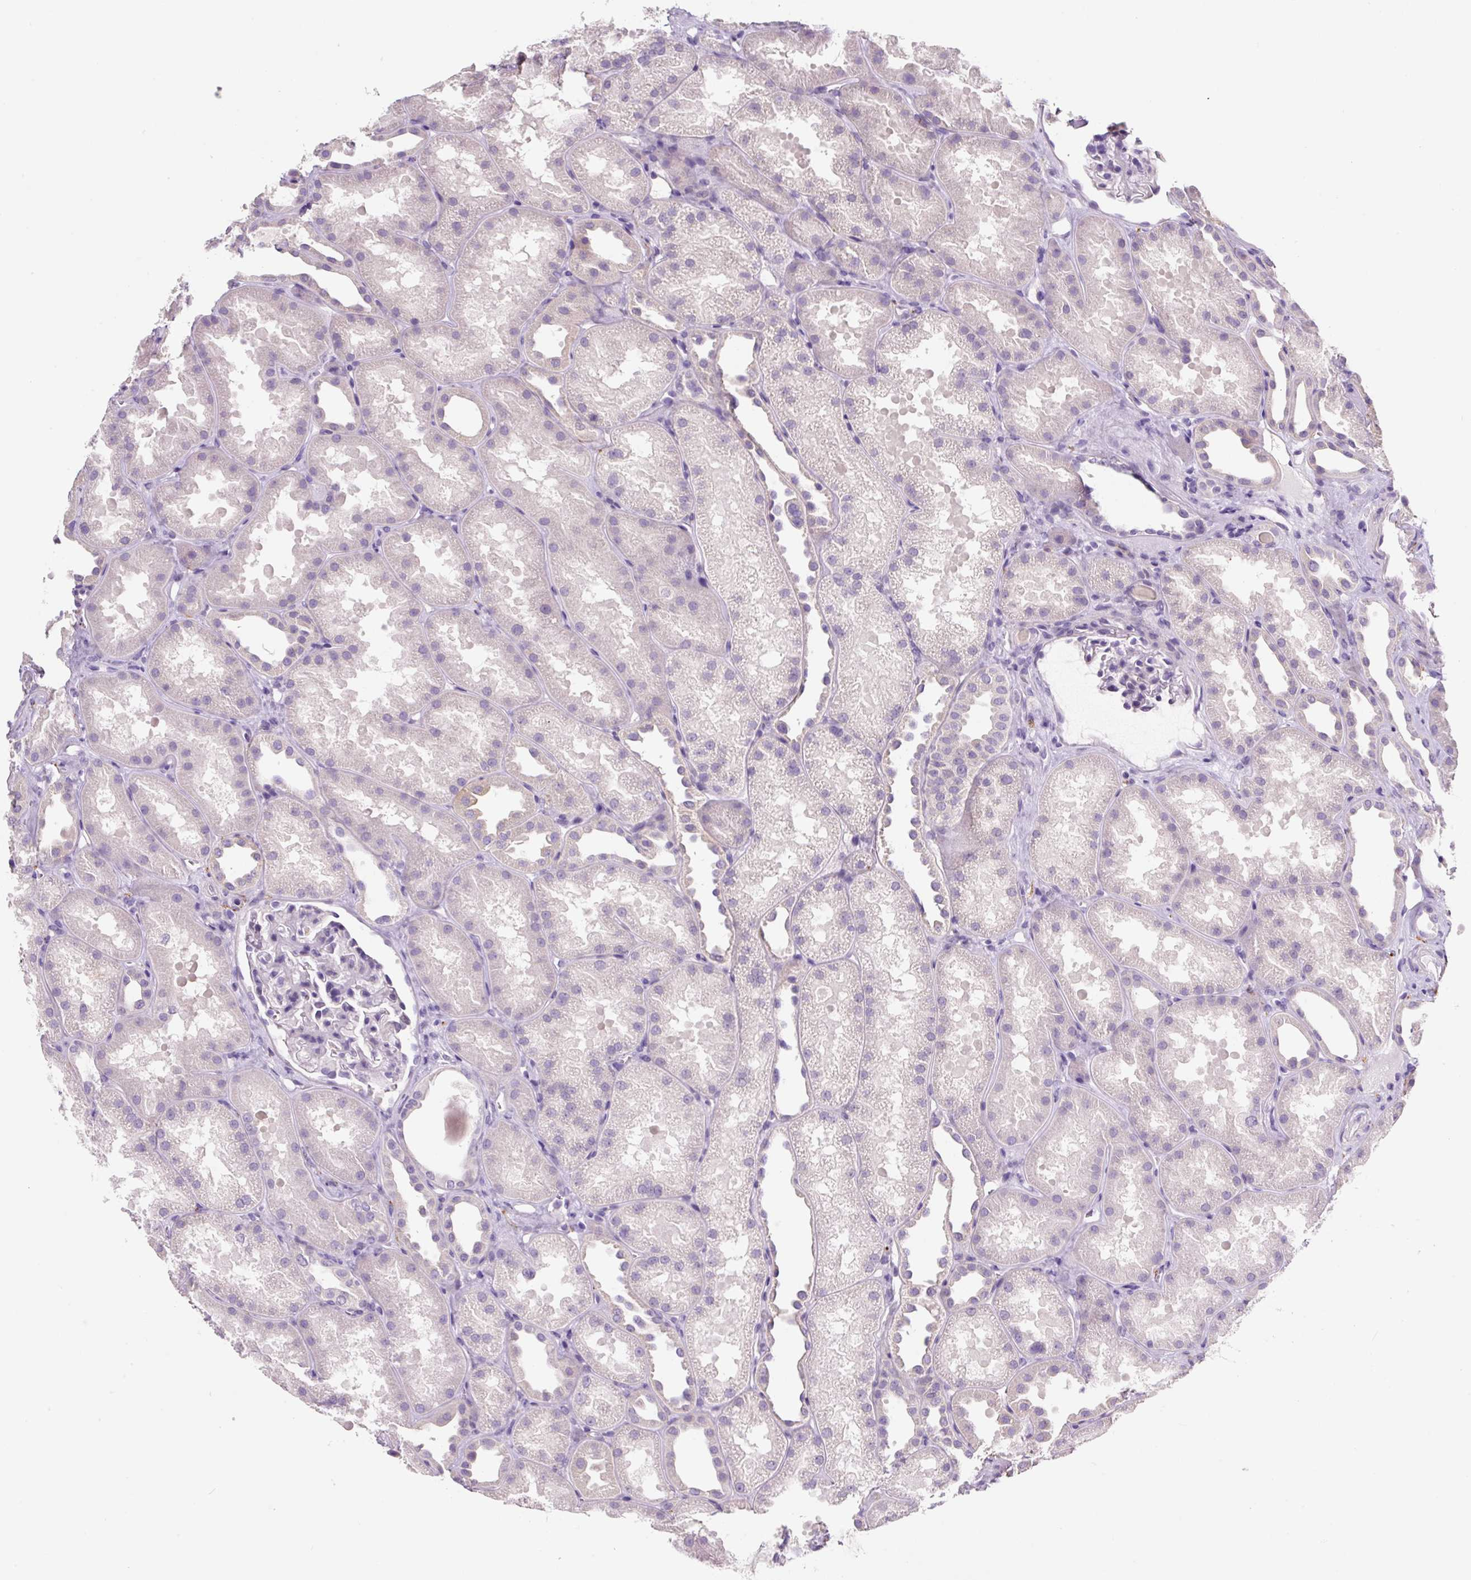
{"staining": {"intensity": "negative", "quantity": "none", "location": "none"}, "tissue": "kidney", "cell_type": "Cells in glomeruli", "image_type": "normal", "snomed": [{"axis": "morphology", "description": "Normal tissue, NOS"}, {"axis": "topography", "description": "Kidney"}], "caption": "A histopathology image of kidney stained for a protein demonstrates no brown staining in cells in glomeruli.", "gene": "SYP", "patient": {"sex": "male", "age": 61}}